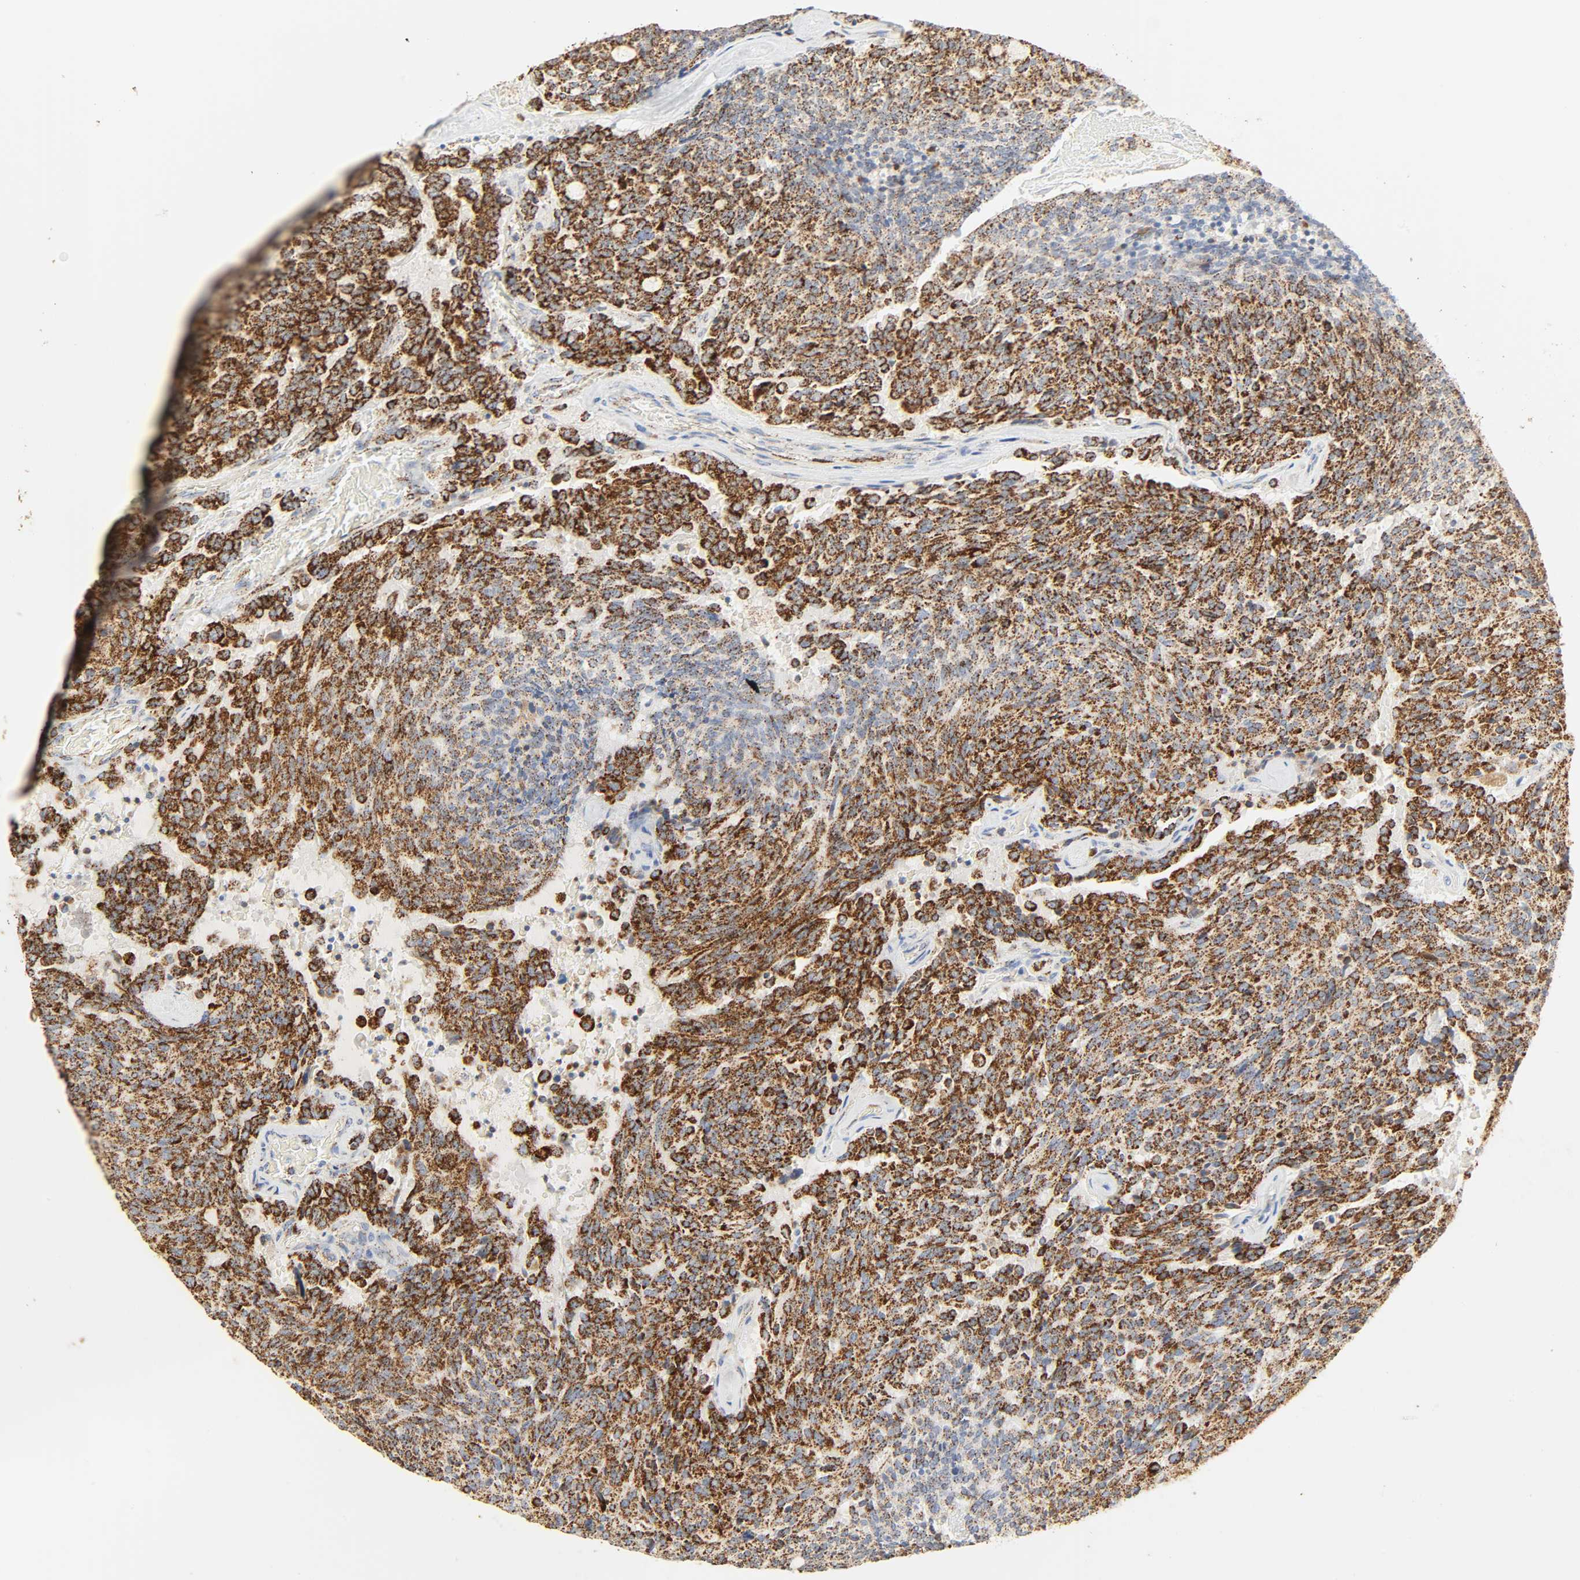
{"staining": {"intensity": "strong", "quantity": ">75%", "location": "cytoplasmic/membranous"}, "tissue": "carcinoid", "cell_type": "Tumor cells", "image_type": "cancer", "snomed": [{"axis": "morphology", "description": "Carcinoid, malignant, NOS"}, {"axis": "topography", "description": "Pancreas"}], "caption": "About >75% of tumor cells in human carcinoid demonstrate strong cytoplasmic/membranous protein expression as visualized by brown immunohistochemical staining.", "gene": "ACAT1", "patient": {"sex": "female", "age": 54}}